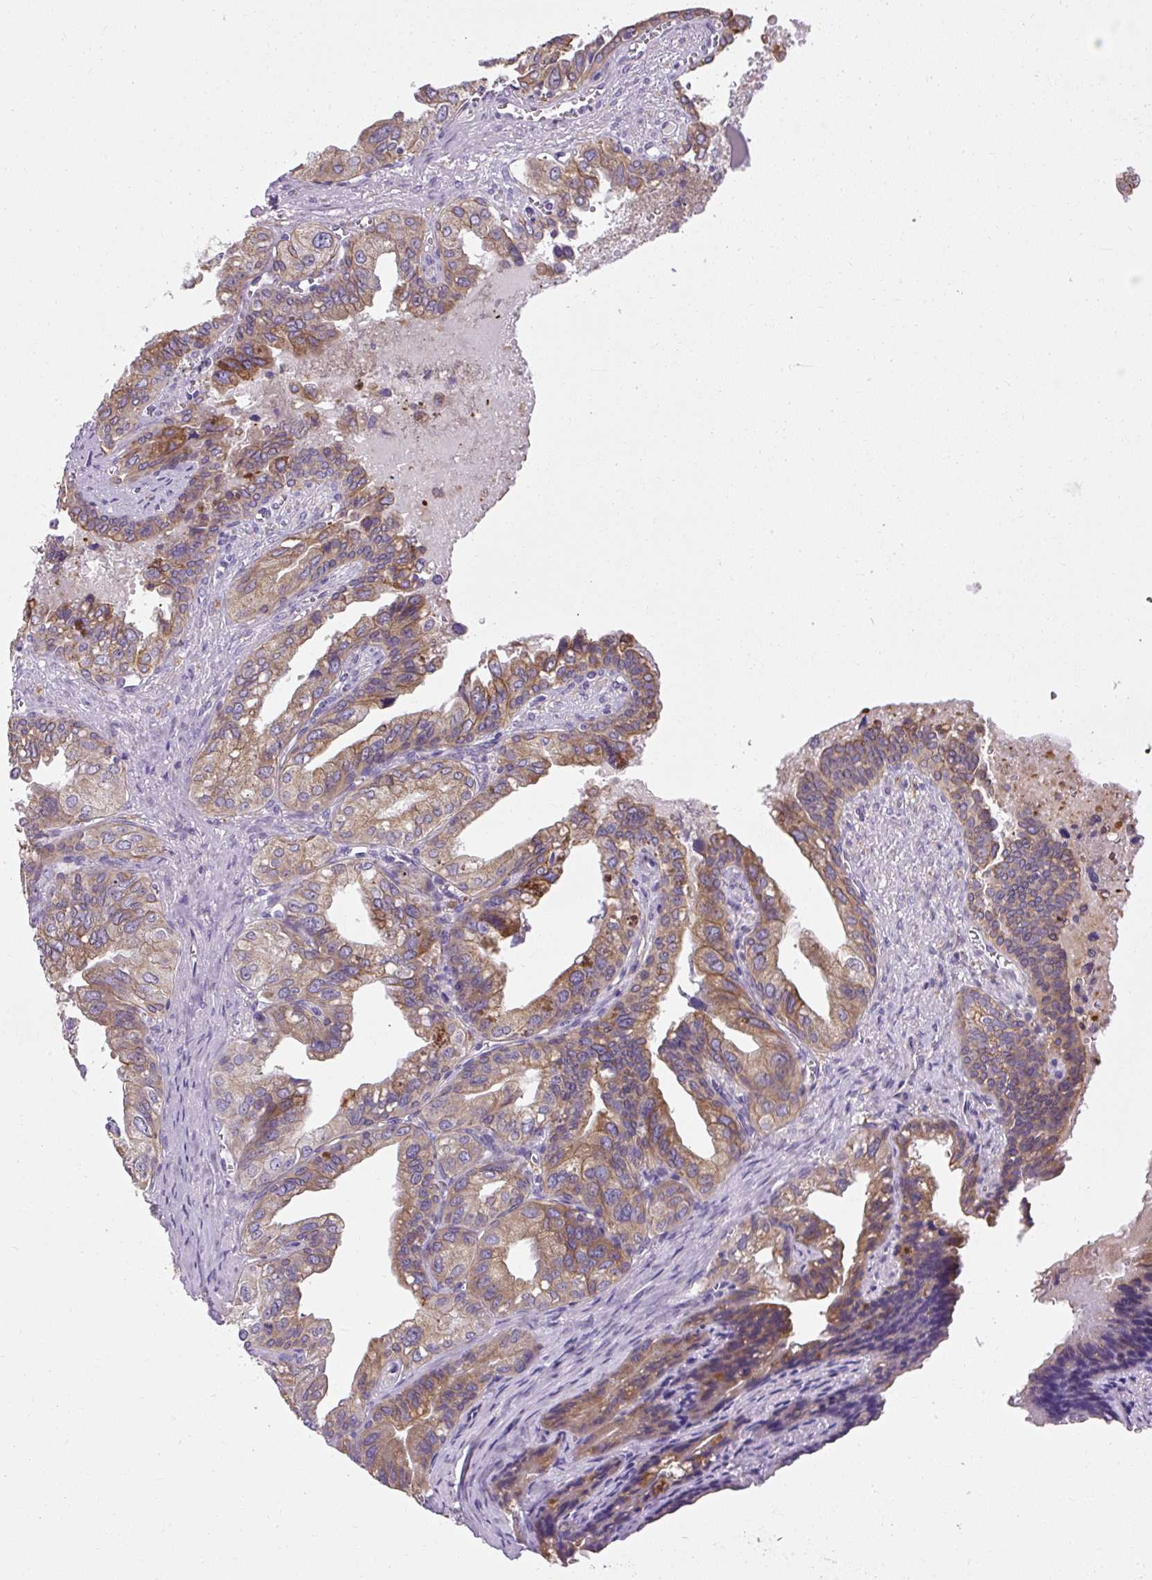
{"staining": {"intensity": "moderate", "quantity": "25%-75%", "location": "cytoplasmic/membranous"}, "tissue": "seminal vesicle", "cell_type": "Glandular cells", "image_type": "normal", "snomed": [{"axis": "morphology", "description": "Normal tissue, NOS"}, {"axis": "topography", "description": "Seminal veicle"}], "caption": "IHC image of normal seminal vesicle stained for a protein (brown), which reveals medium levels of moderate cytoplasmic/membranous expression in about 25%-75% of glandular cells.", "gene": "FAM149A", "patient": {"sex": "male", "age": 67}}